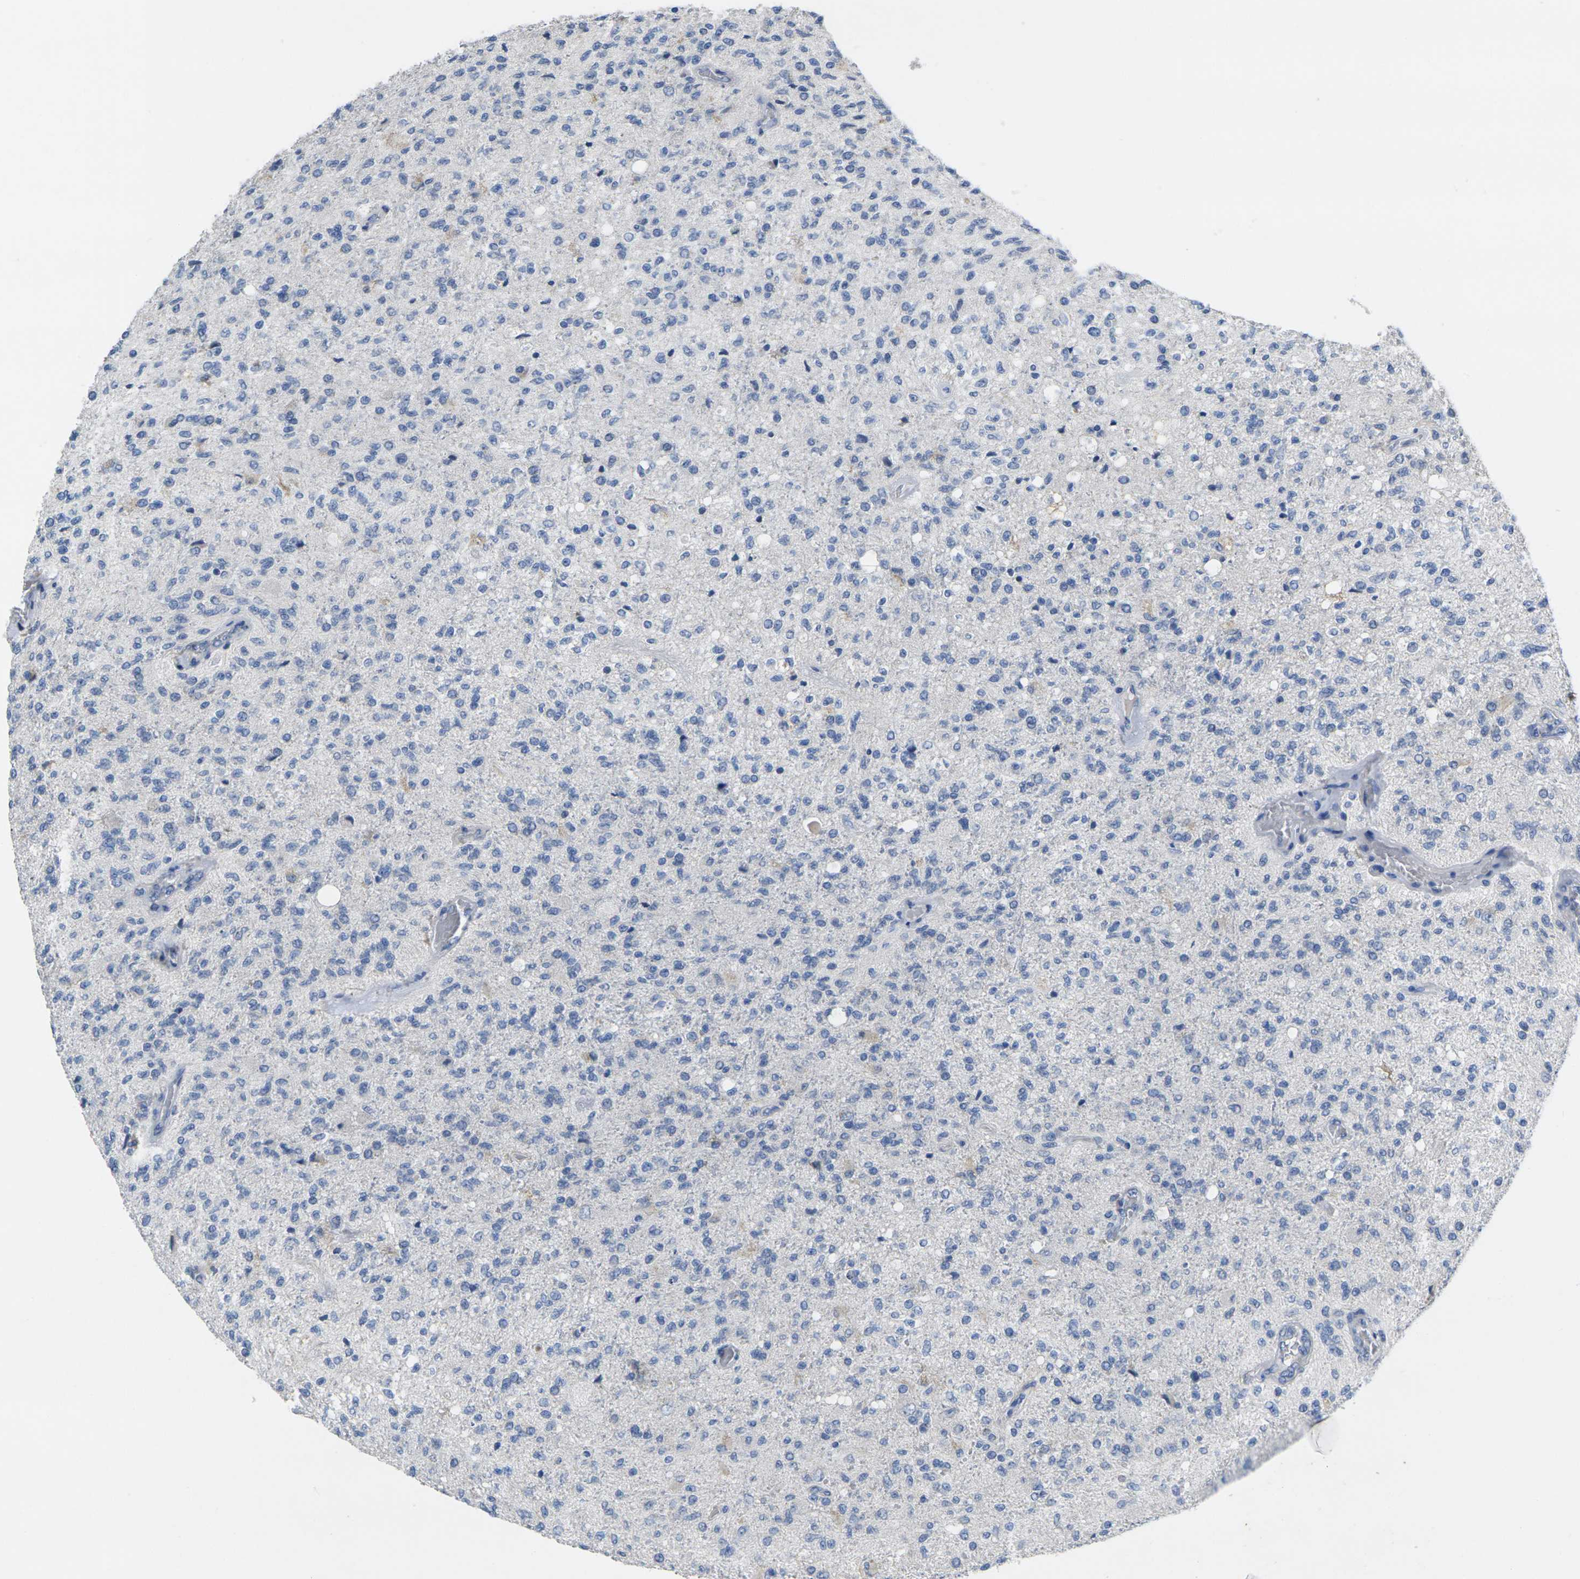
{"staining": {"intensity": "negative", "quantity": "none", "location": "none"}, "tissue": "glioma", "cell_type": "Tumor cells", "image_type": "cancer", "snomed": [{"axis": "morphology", "description": "Normal tissue, NOS"}, {"axis": "morphology", "description": "Glioma, malignant, High grade"}, {"axis": "topography", "description": "Cerebral cortex"}], "caption": "A high-resolution histopathology image shows IHC staining of malignant high-grade glioma, which reveals no significant staining in tumor cells.", "gene": "TNNI3", "patient": {"sex": "male", "age": 77}}